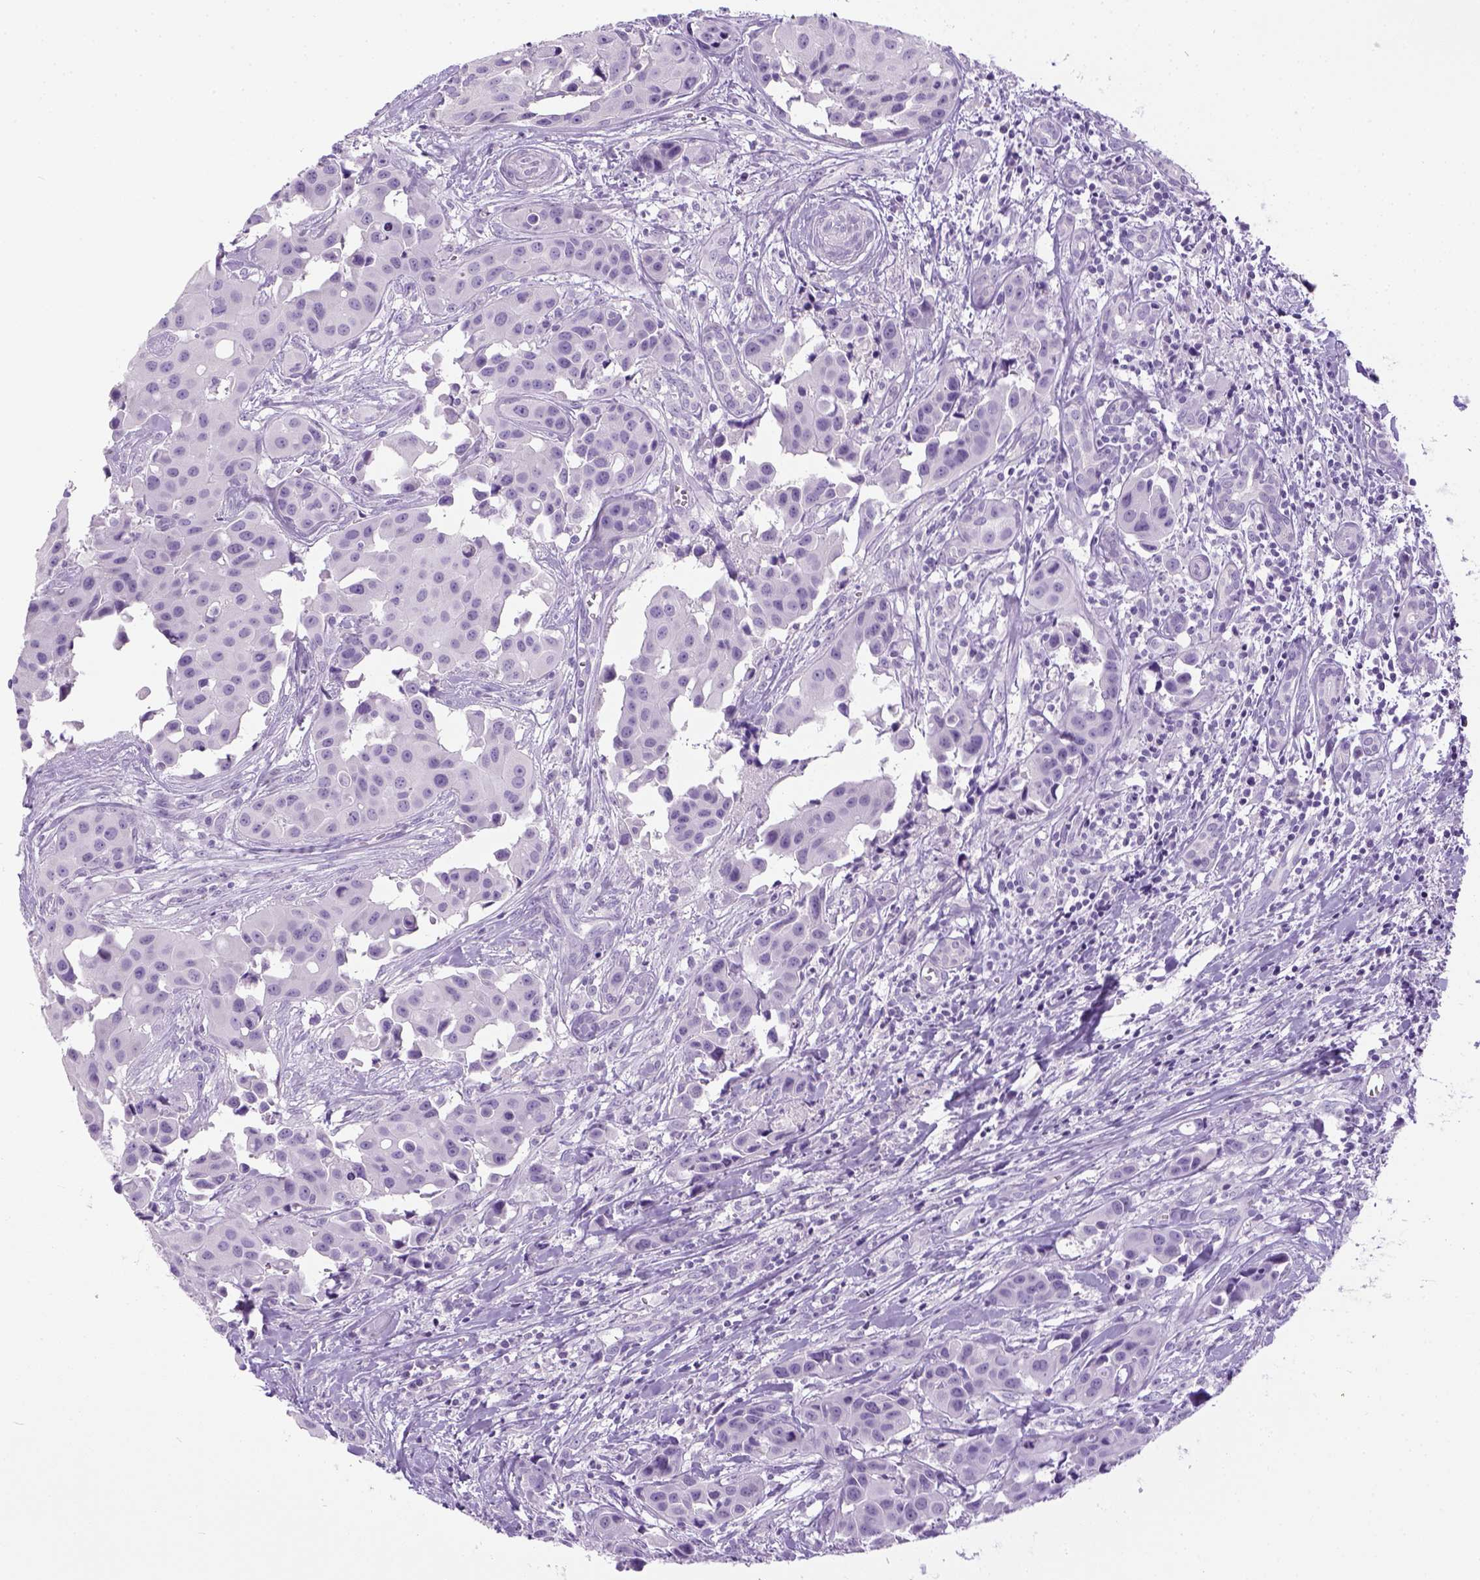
{"staining": {"intensity": "negative", "quantity": "none", "location": "none"}, "tissue": "head and neck cancer", "cell_type": "Tumor cells", "image_type": "cancer", "snomed": [{"axis": "morphology", "description": "Adenocarcinoma, NOS"}, {"axis": "topography", "description": "Head-Neck"}], "caption": "Immunohistochemical staining of human head and neck cancer (adenocarcinoma) exhibits no significant expression in tumor cells.", "gene": "LGSN", "patient": {"sex": "male", "age": 76}}